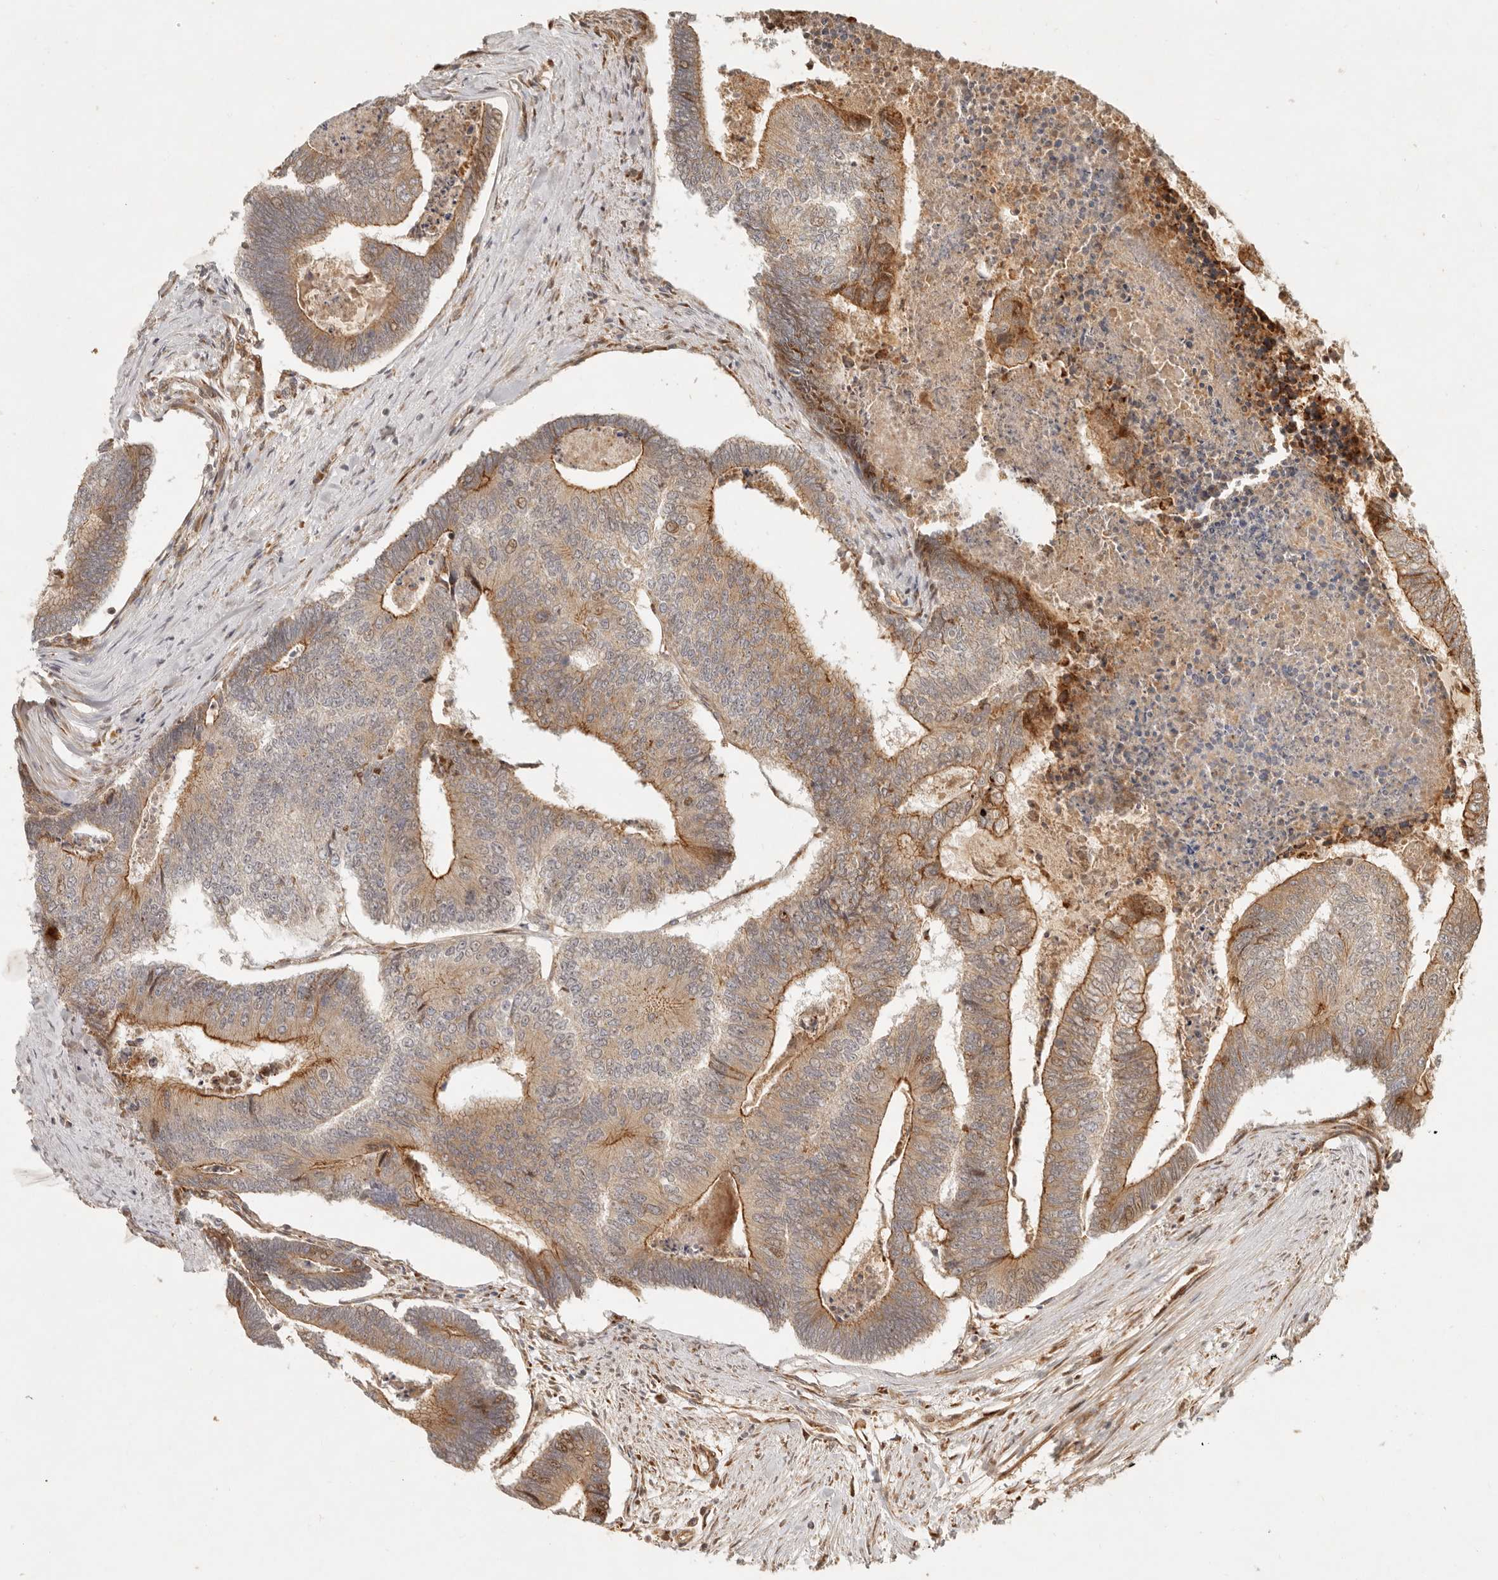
{"staining": {"intensity": "moderate", "quantity": ">75%", "location": "cytoplasmic/membranous"}, "tissue": "colorectal cancer", "cell_type": "Tumor cells", "image_type": "cancer", "snomed": [{"axis": "morphology", "description": "Adenocarcinoma, NOS"}, {"axis": "topography", "description": "Colon"}], "caption": "This micrograph exhibits IHC staining of adenocarcinoma (colorectal), with medium moderate cytoplasmic/membranous staining in approximately >75% of tumor cells.", "gene": "KLHL38", "patient": {"sex": "female", "age": 67}}